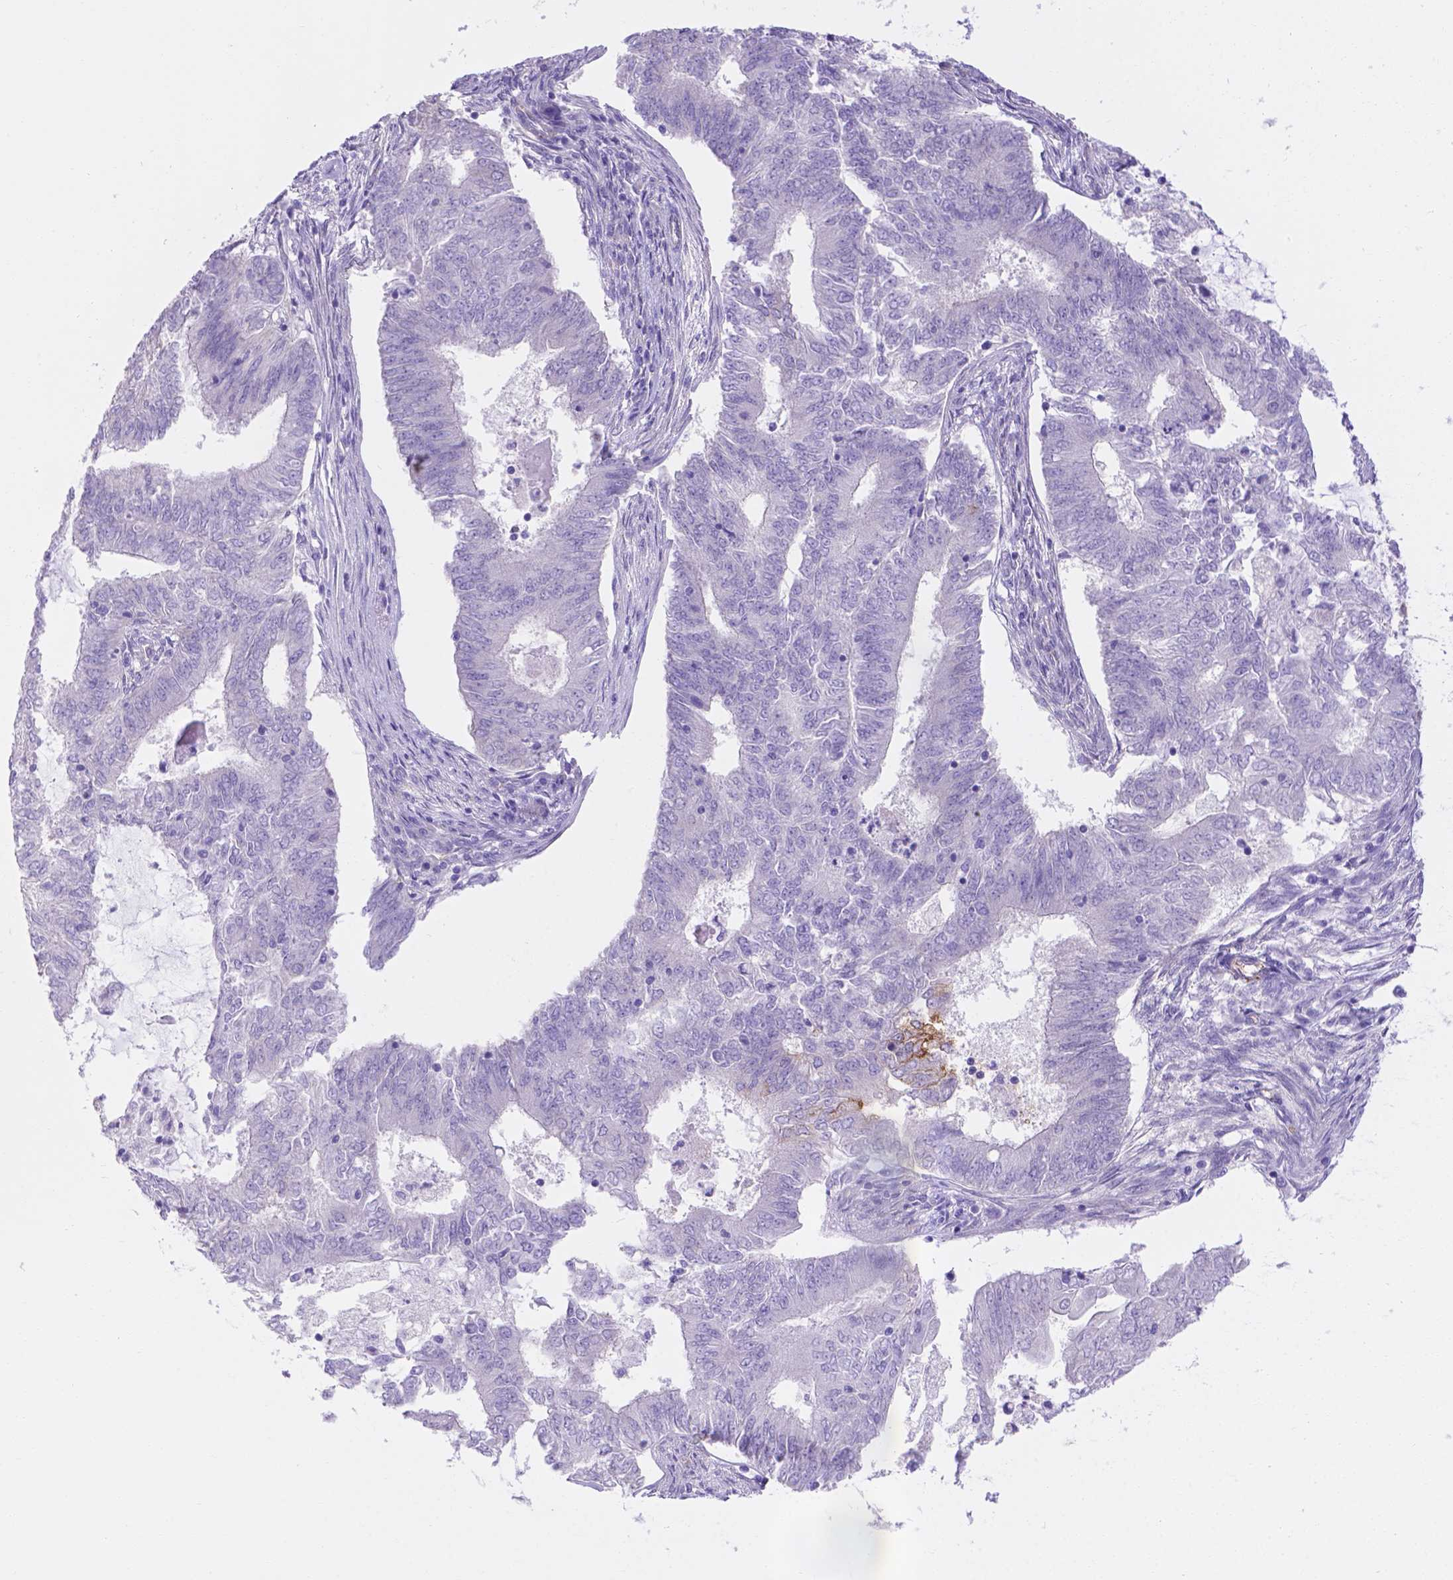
{"staining": {"intensity": "negative", "quantity": "none", "location": "none"}, "tissue": "endometrial cancer", "cell_type": "Tumor cells", "image_type": "cancer", "snomed": [{"axis": "morphology", "description": "Adenocarcinoma, NOS"}, {"axis": "topography", "description": "Endometrium"}], "caption": "Adenocarcinoma (endometrial) was stained to show a protein in brown. There is no significant staining in tumor cells.", "gene": "SLC40A1", "patient": {"sex": "female", "age": 62}}